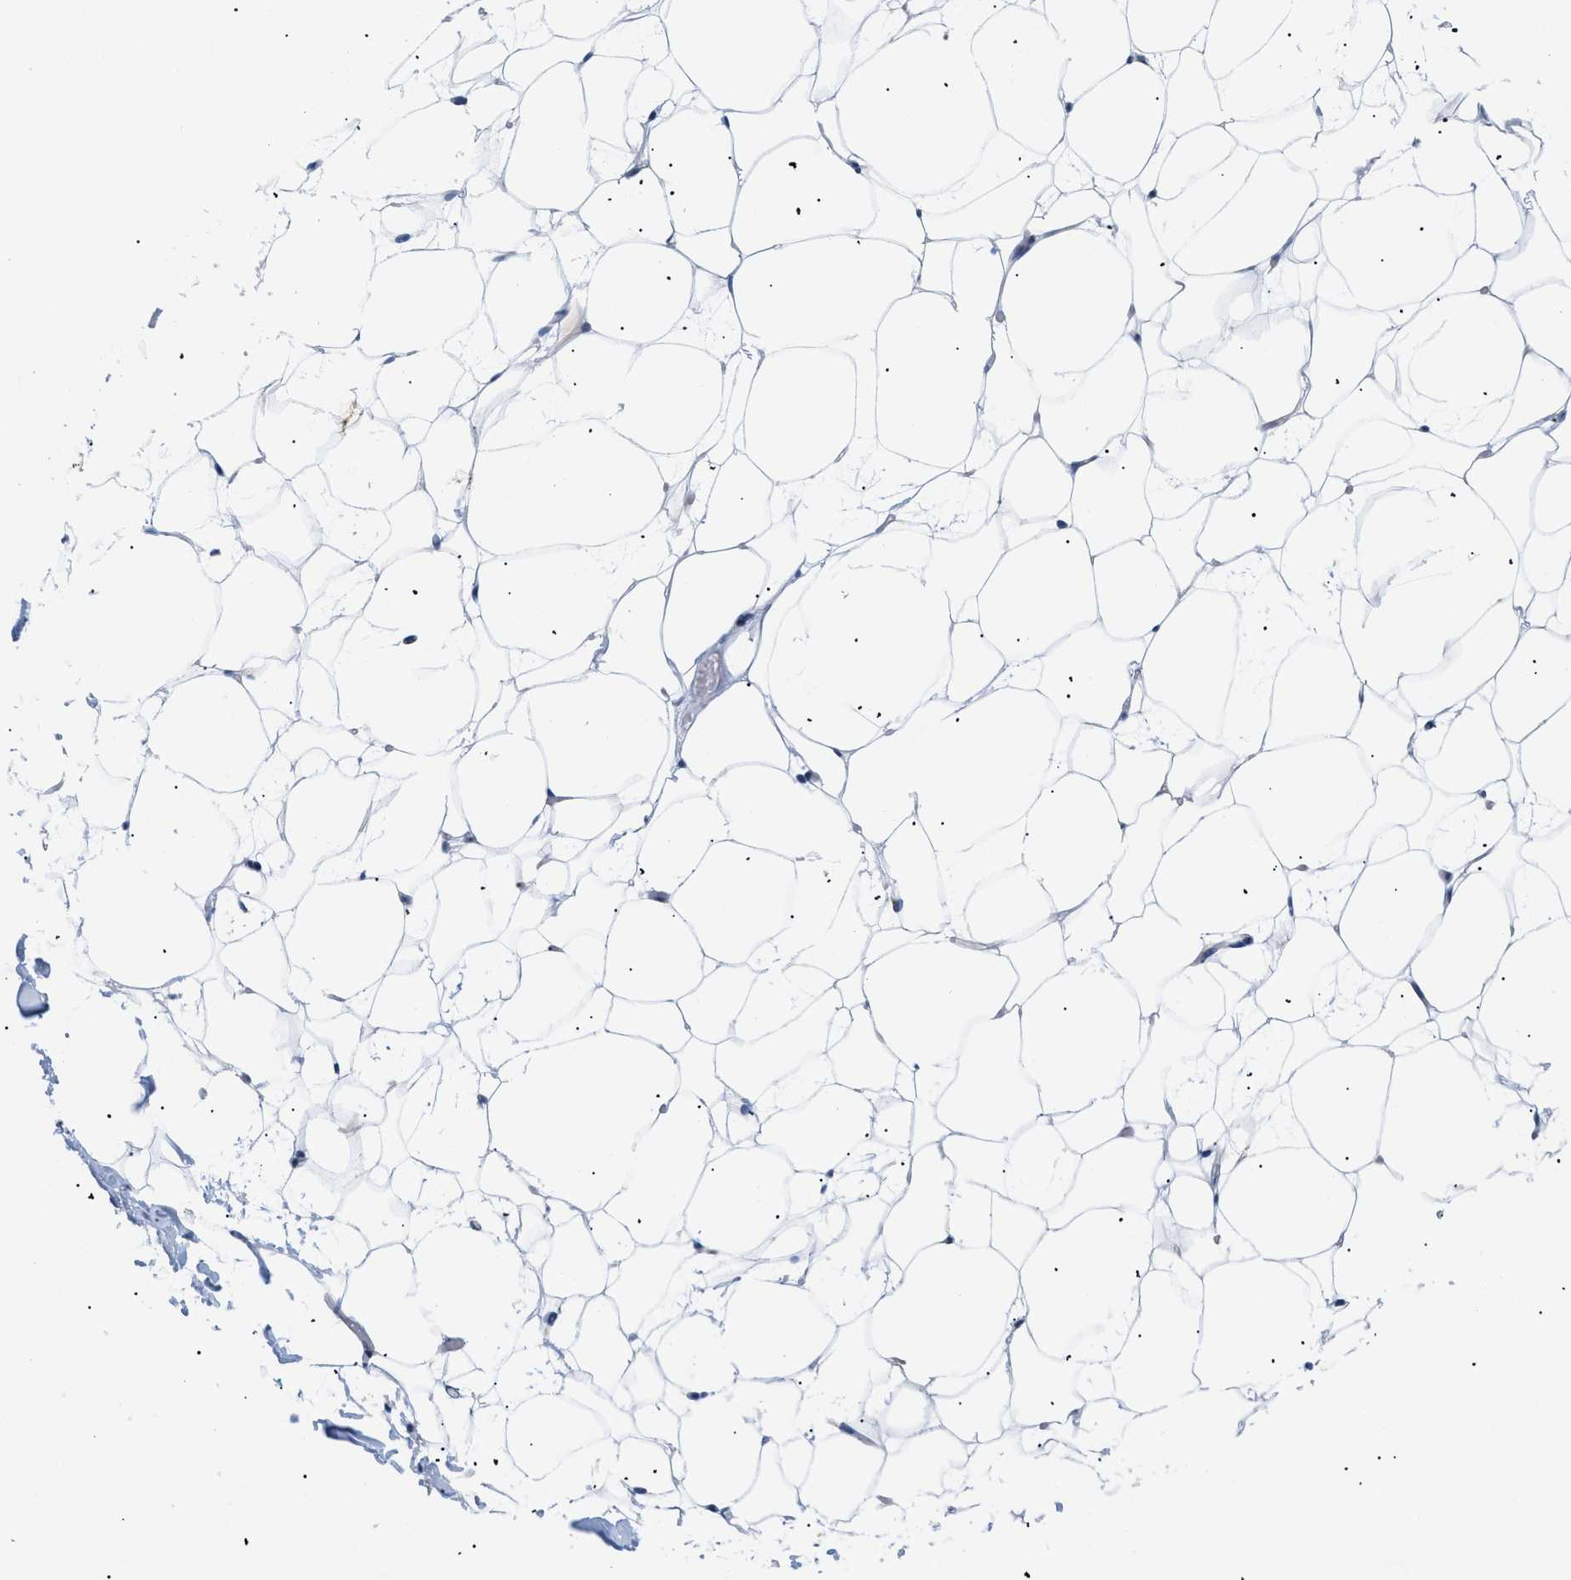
{"staining": {"intensity": "moderate", "quantity": ">75%", "location": "cytoplasmic/membranous"}, "tissue": "adipose tissue", "cell_type": "Adipocytes", "image_type": "normal", "snomed": [{"axis": "morphology", "description": "Normal tissue, NOS"}, {"axis": "topography", "description": "Breast"}, {"axis": "topography", "description": "Soft tissue"}], "caption": "Immunohistochemistry of unremarkable adipose tissue displays medium levels of moderate cytoplasmic/membranous expression in approximately >75% of adipocytes.", "gene": "TMEM17", "patient": {"sex": "female", "age": 75}}